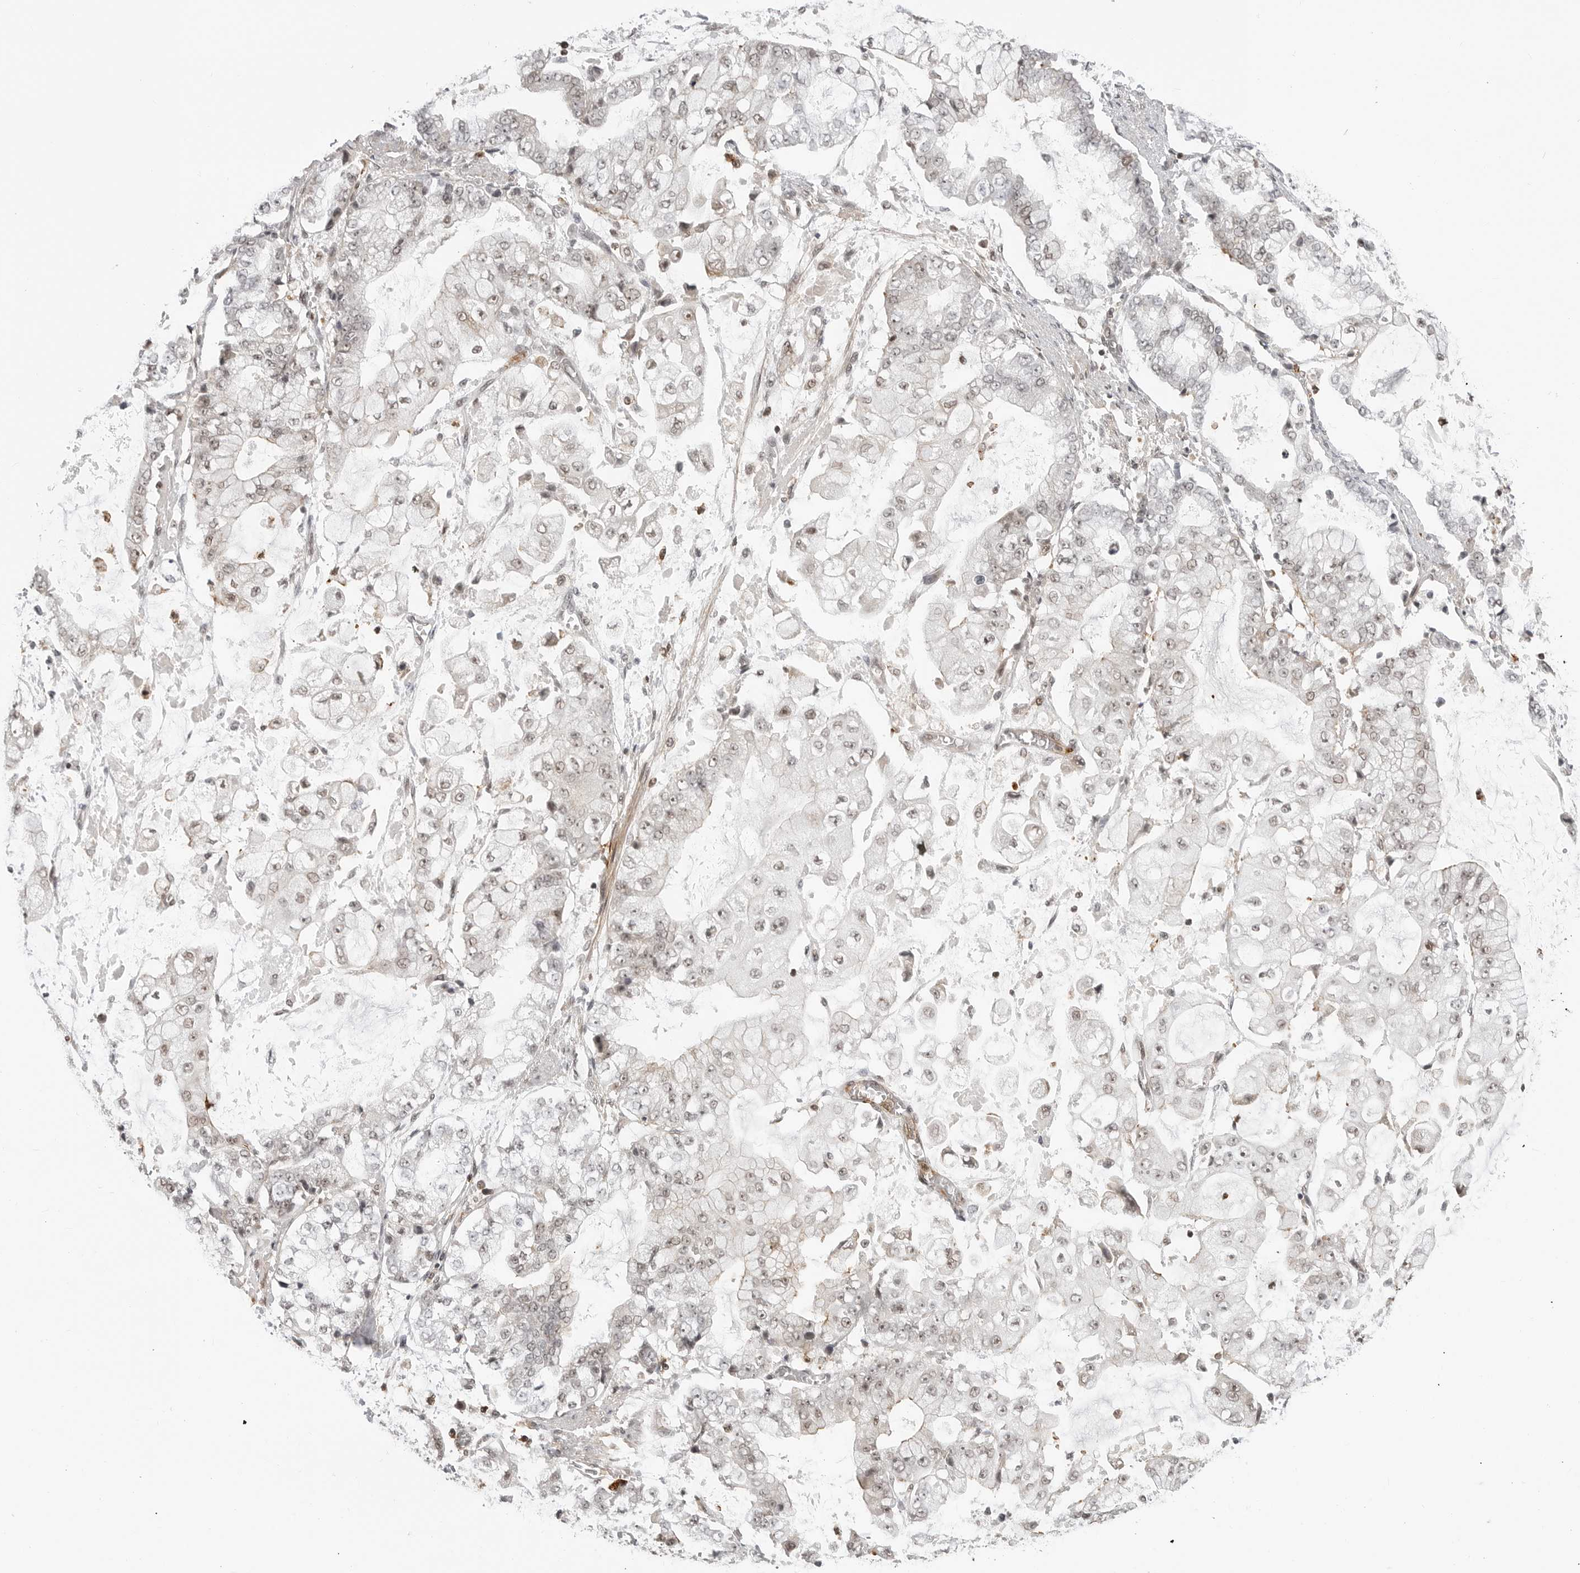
{"staining": {"intensity": "weak", "quantity": ">75%", "location": "nuclear"}, "tissue": "stomach cancer", "cell_type": "Tumor cells", "image_type": "cancer", "snomed": [{"axis": "morphology", "description": "Adenocarcinoma, NOS"}, {"axis": "topography", "description": "Stomach"}], "caption": "This micrograph demonstrates immunohistochemistry staining of stomach cancer (adenocarcinoma), with low weak nuclear positivity in about >75% of tumor cells.", "gene": "C8orf33", "patient": {"sex": "male", "age": 76}}